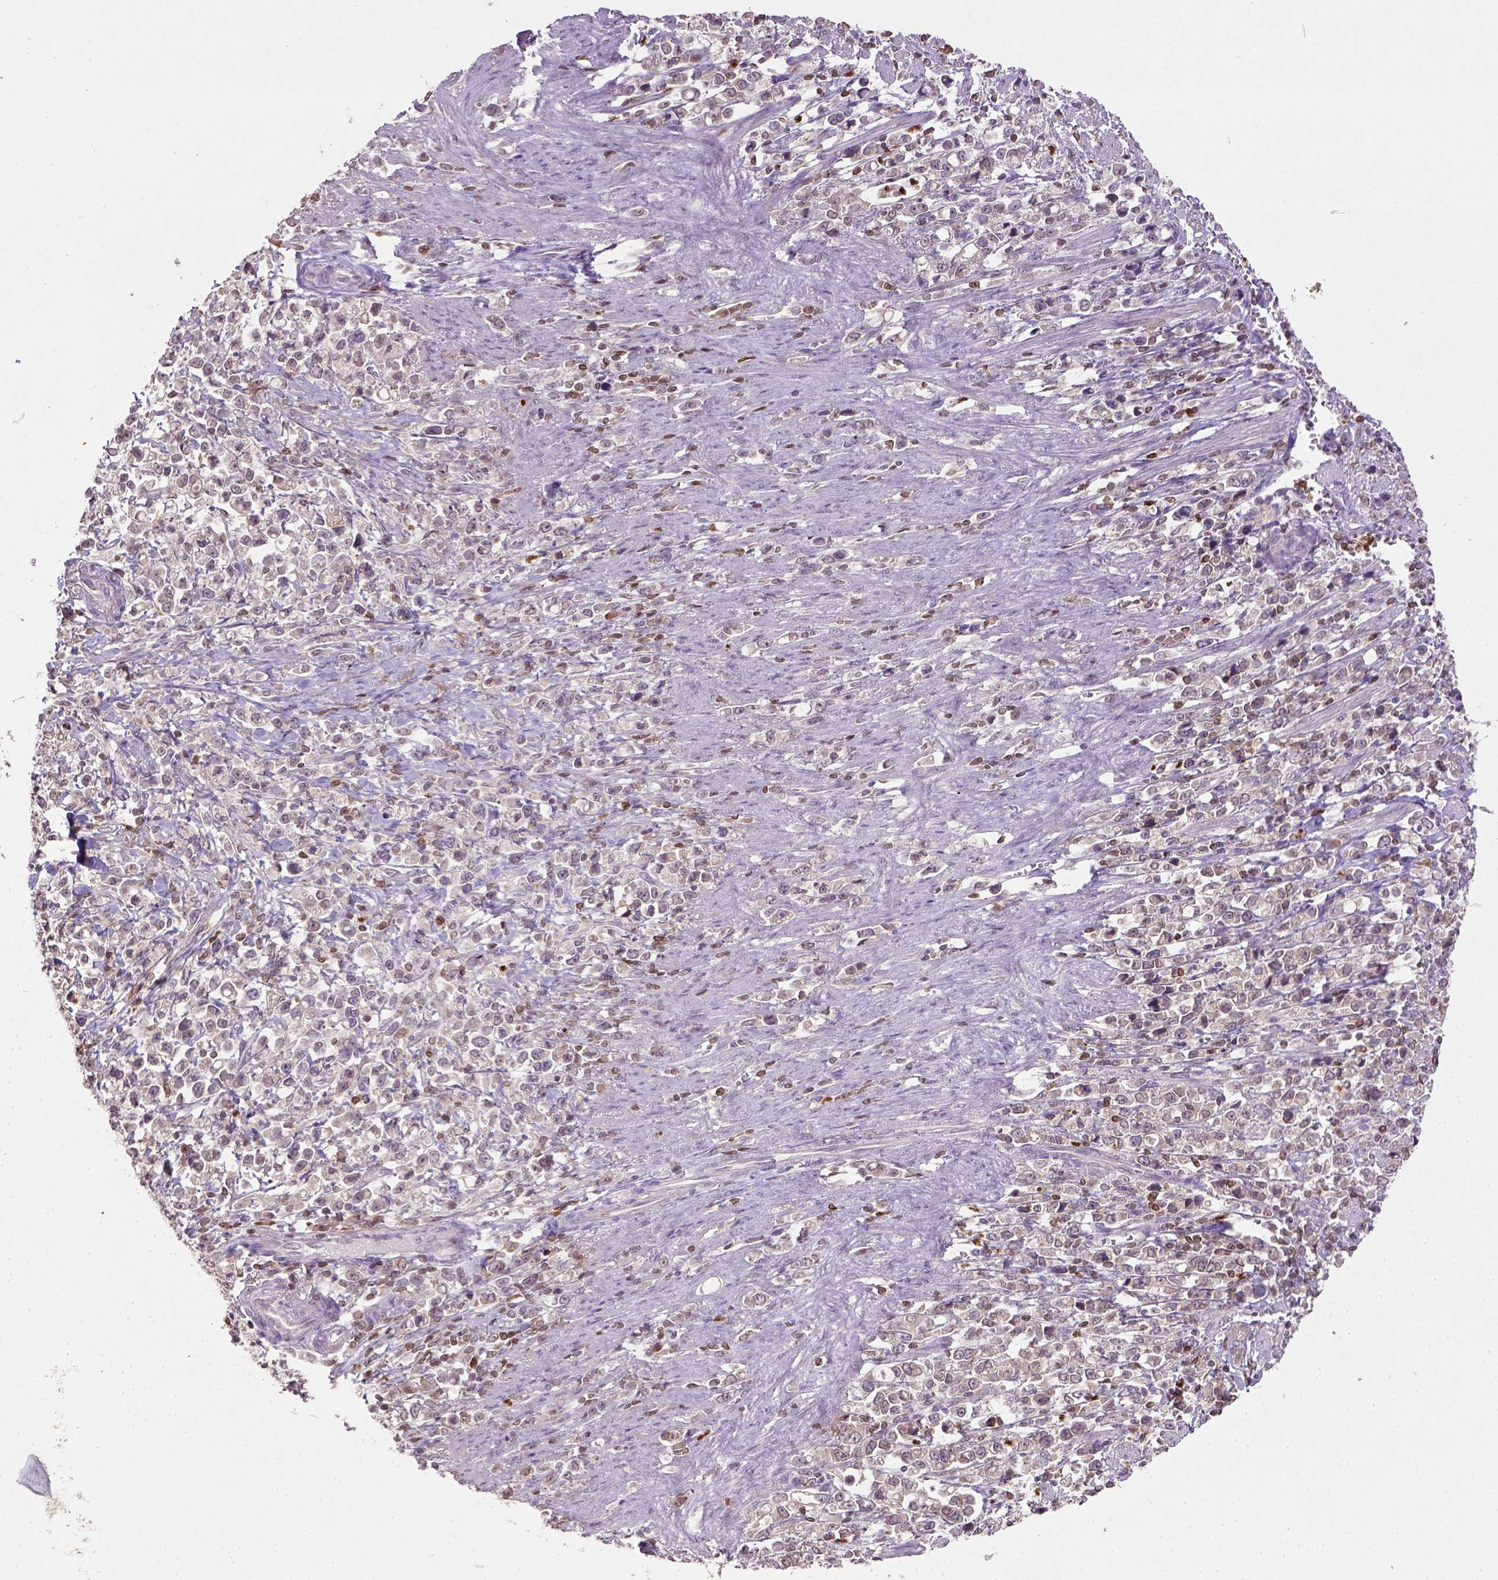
{"staining": {"intensity": "weak", "quantity": "<25%", "location": "cytoplasmic/membranous"}, "tissue": "stomach cancer", "cell_type": "Tumor cells", "image_type": "cancer", "snomed": [{"axis": "morphology", "description": "Adenocarcinoma, NOS"}, {"axis": "topography", "description": "Stomach"}], "caption": "Stomach cancer was stained to show a protein in brown. There is no significant expression in tumor cells.", "gene": "NUDT3", "patient": {"sex": "male", "age": 63}}